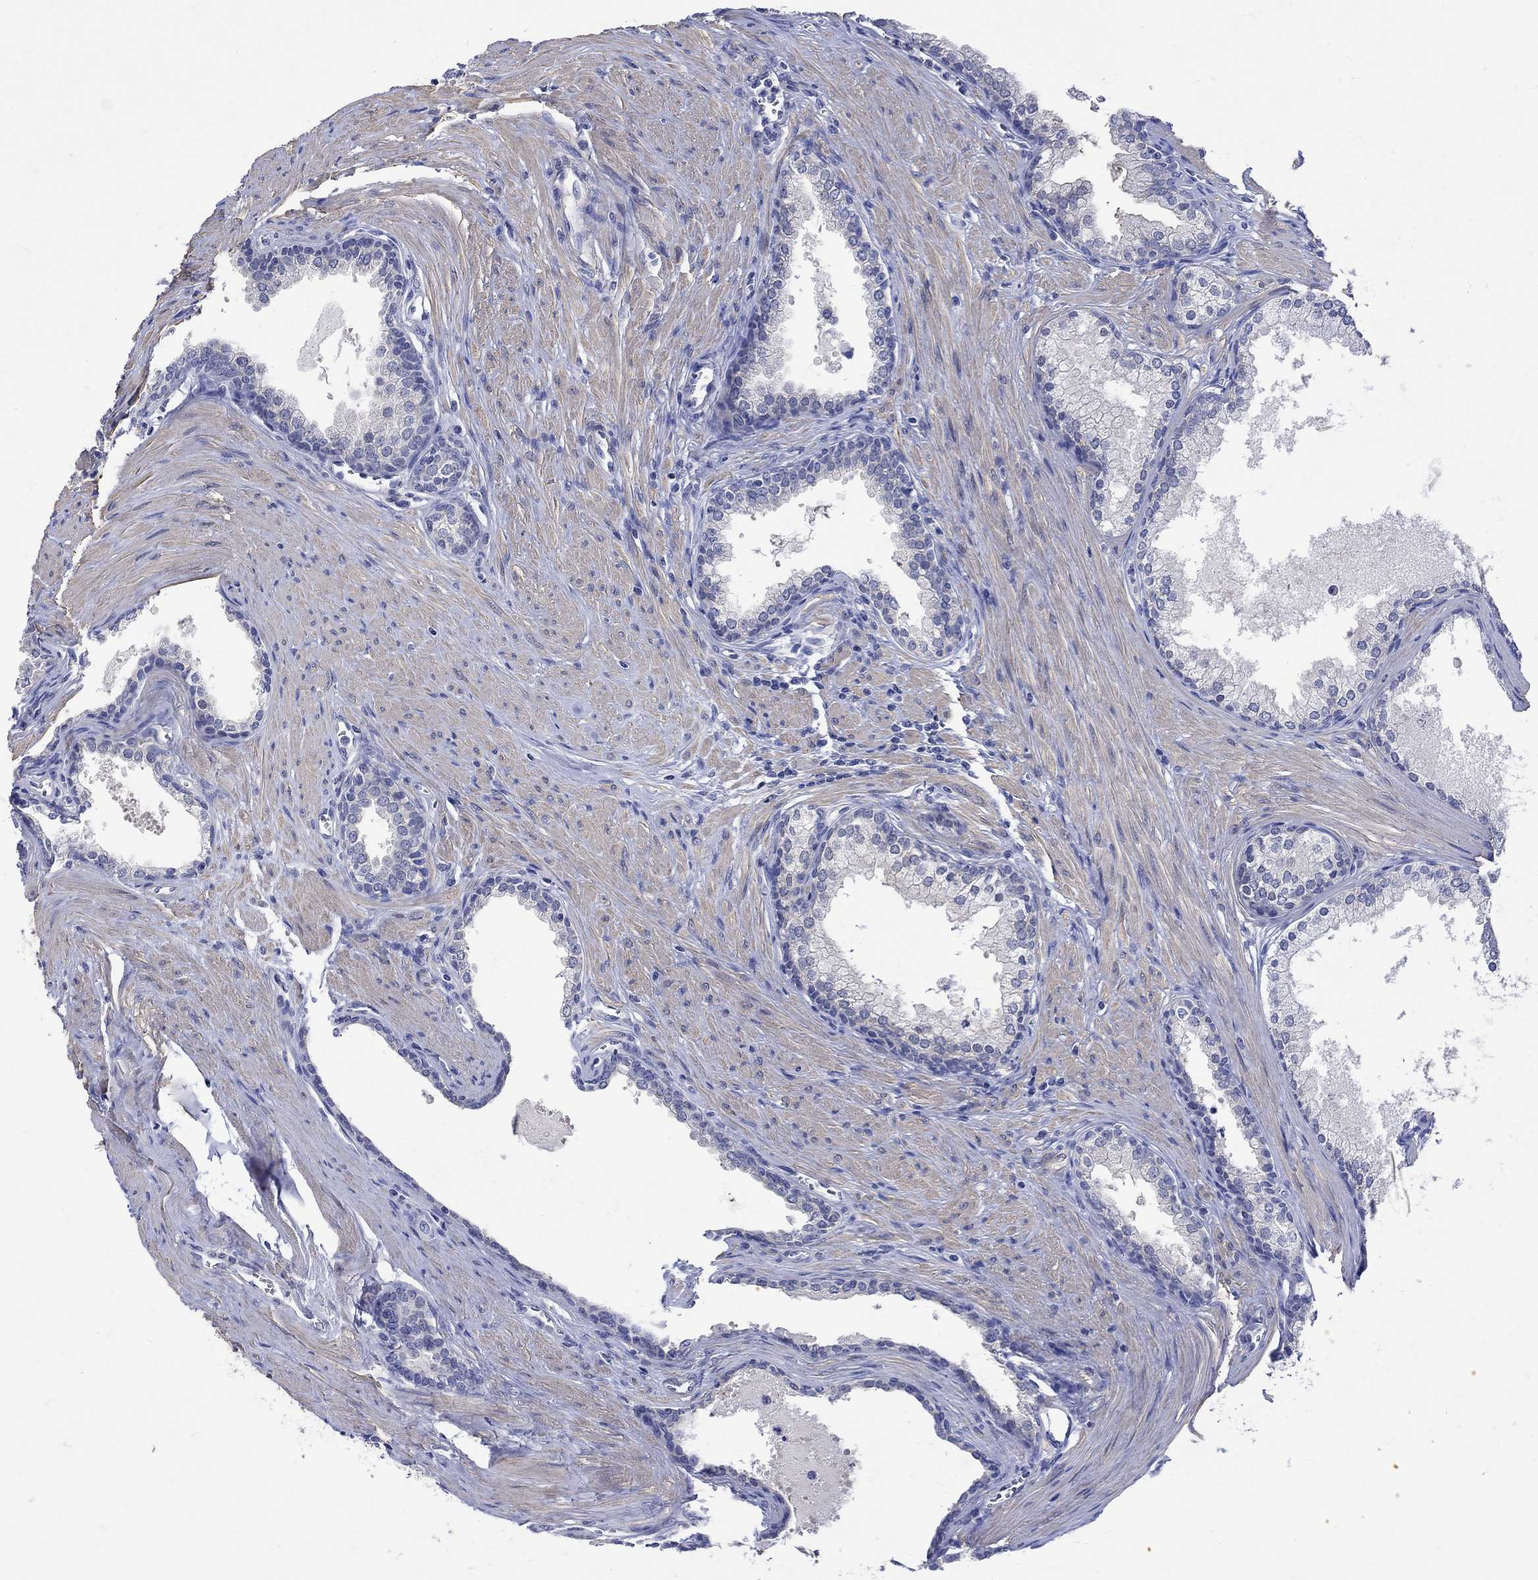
{"staining": {"intensity": "negative", "quantity": "none", "location": "none"}, "tissue": "prostate cancer", "cell_type": "Tumor cells", "image_type": "cancer", "snomed": [{"axis": "morphology", "description": "Adenocarcinoma, NOS"}, {"axis": "topography", "description": "Prostate"}], "caption": "Tumor cells show no significant protein staining in prostate cancer. (DAB IHC, high magnification).", "gene": "MSI1", "patient": {"sex": "male", "age": 66}}